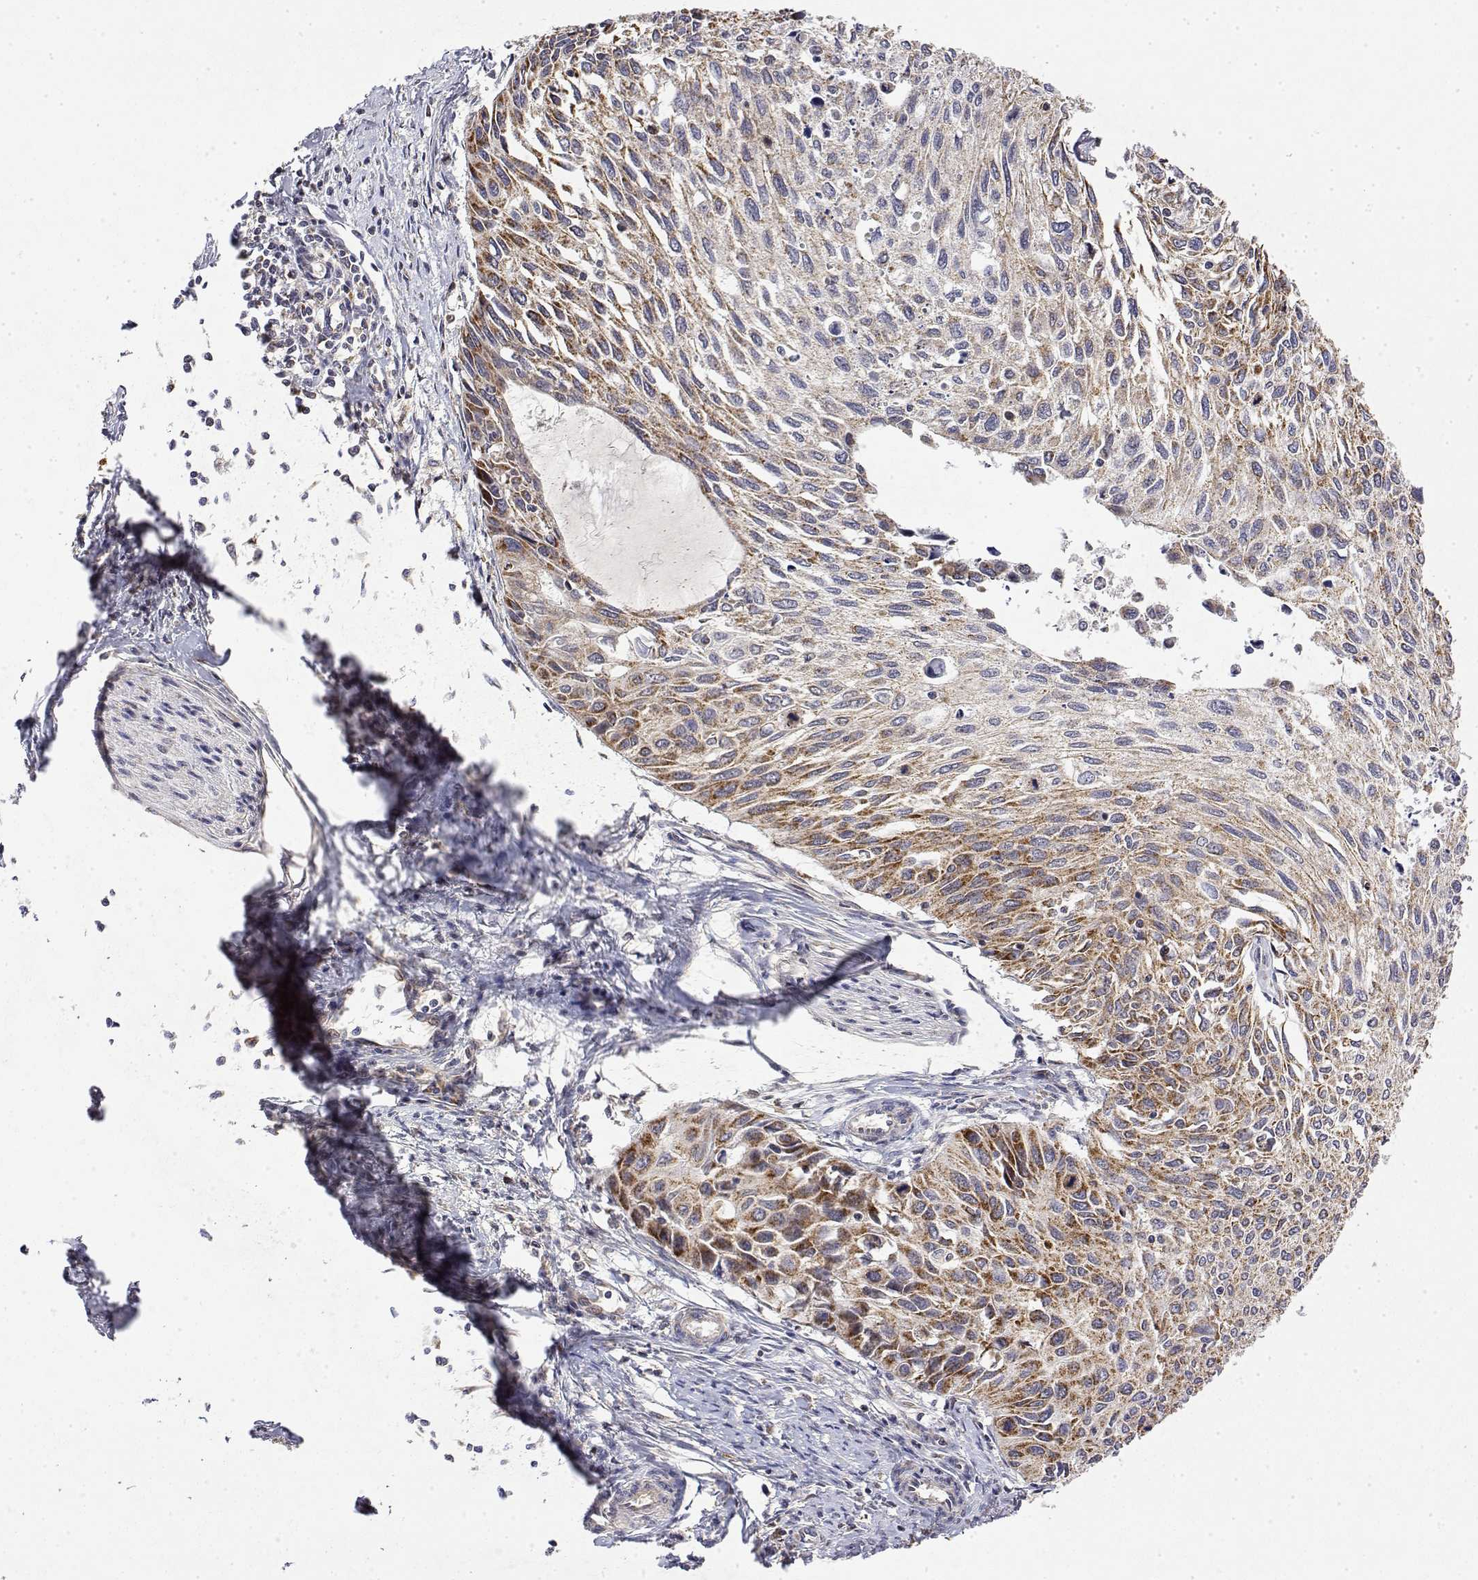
{"staining": {"intensity": "moderate", "quantity": ">75%", "location": "cytoplasmic/membranous"}, "tissue": "cervical cancer", "cell_type": "Tumor cells", "image_type": "cancer", "snomed": [{"axis": "morphology", "description": "Squamous cell carcinoma, NOS"}, {"axis": "topography", "description": "Cervix"}], "caption": "This is an image of immunohistochemistry staining of cervical cancer (squamous cell carcinoma), which shows moderate positivity in the cytoplasmic/membranous of tumor cells.", "gene": "GADD45GIP1", "patient": {"sex": "female", "age": 50}}